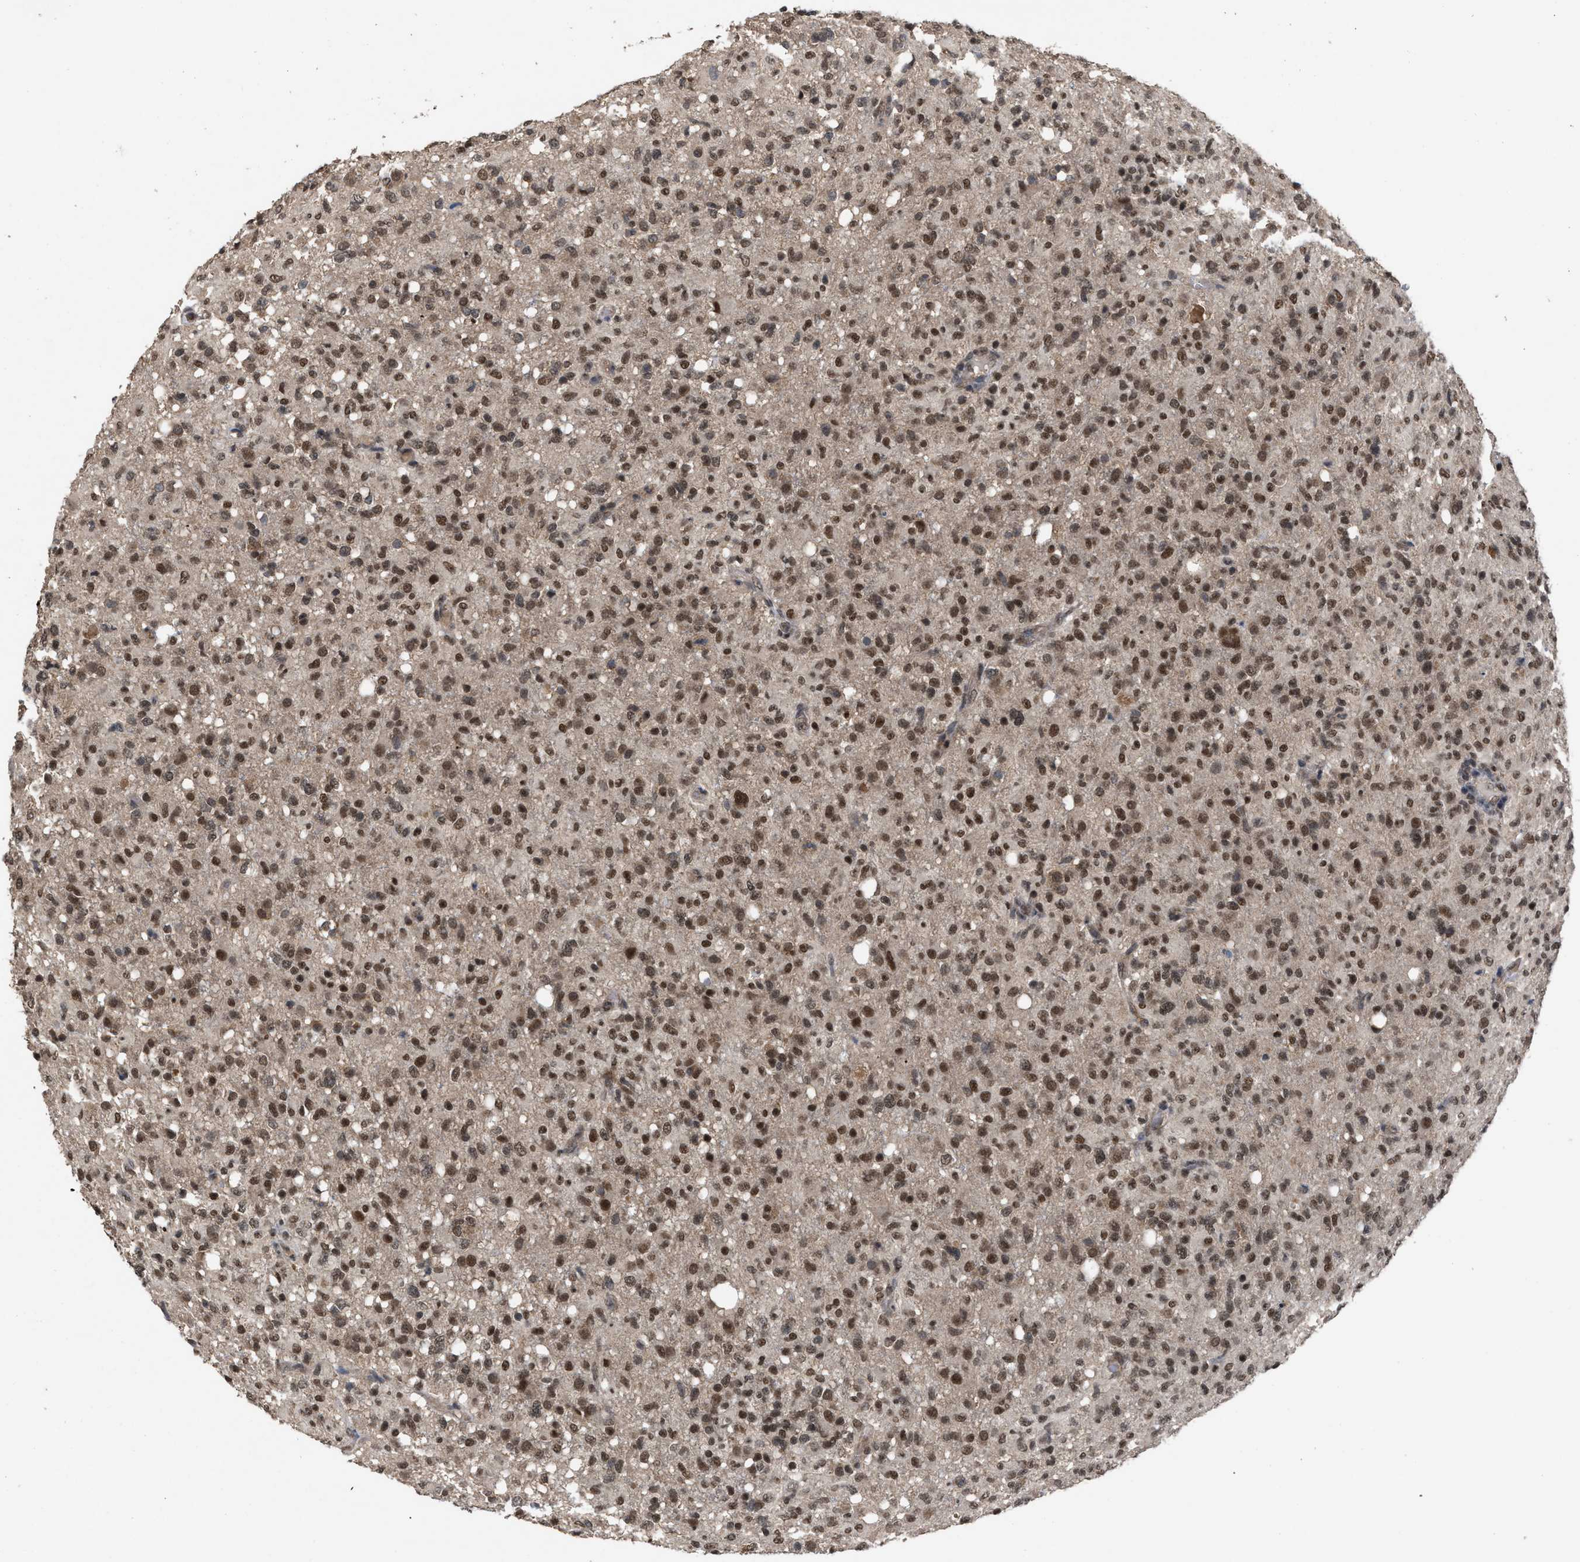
{"staining": {"intensity": "moderate", "quantity": ">75%", "location": "cytoplasmic/membranous,nuclear"}, "tissue": "glioma", "cell_type": "Tumor cells", "image_type": "cancer", "snomed": [{"axis": "morphology", "description": "Glioma, malignant, High grade"}, {"axis": "topography", "description": "Brain"}], "caption": "Protein expression analysis of glioma displays moderate cytoplasmic/membranous and nuclear staining in approximately >75% of tumor cells. (DAB (3,3'-diaminobenzidine) IHC, brown staining for protein, blue staining for nuclei).", "gene": "C9orf78", "patient": {"sex": "female", "age": 57}}